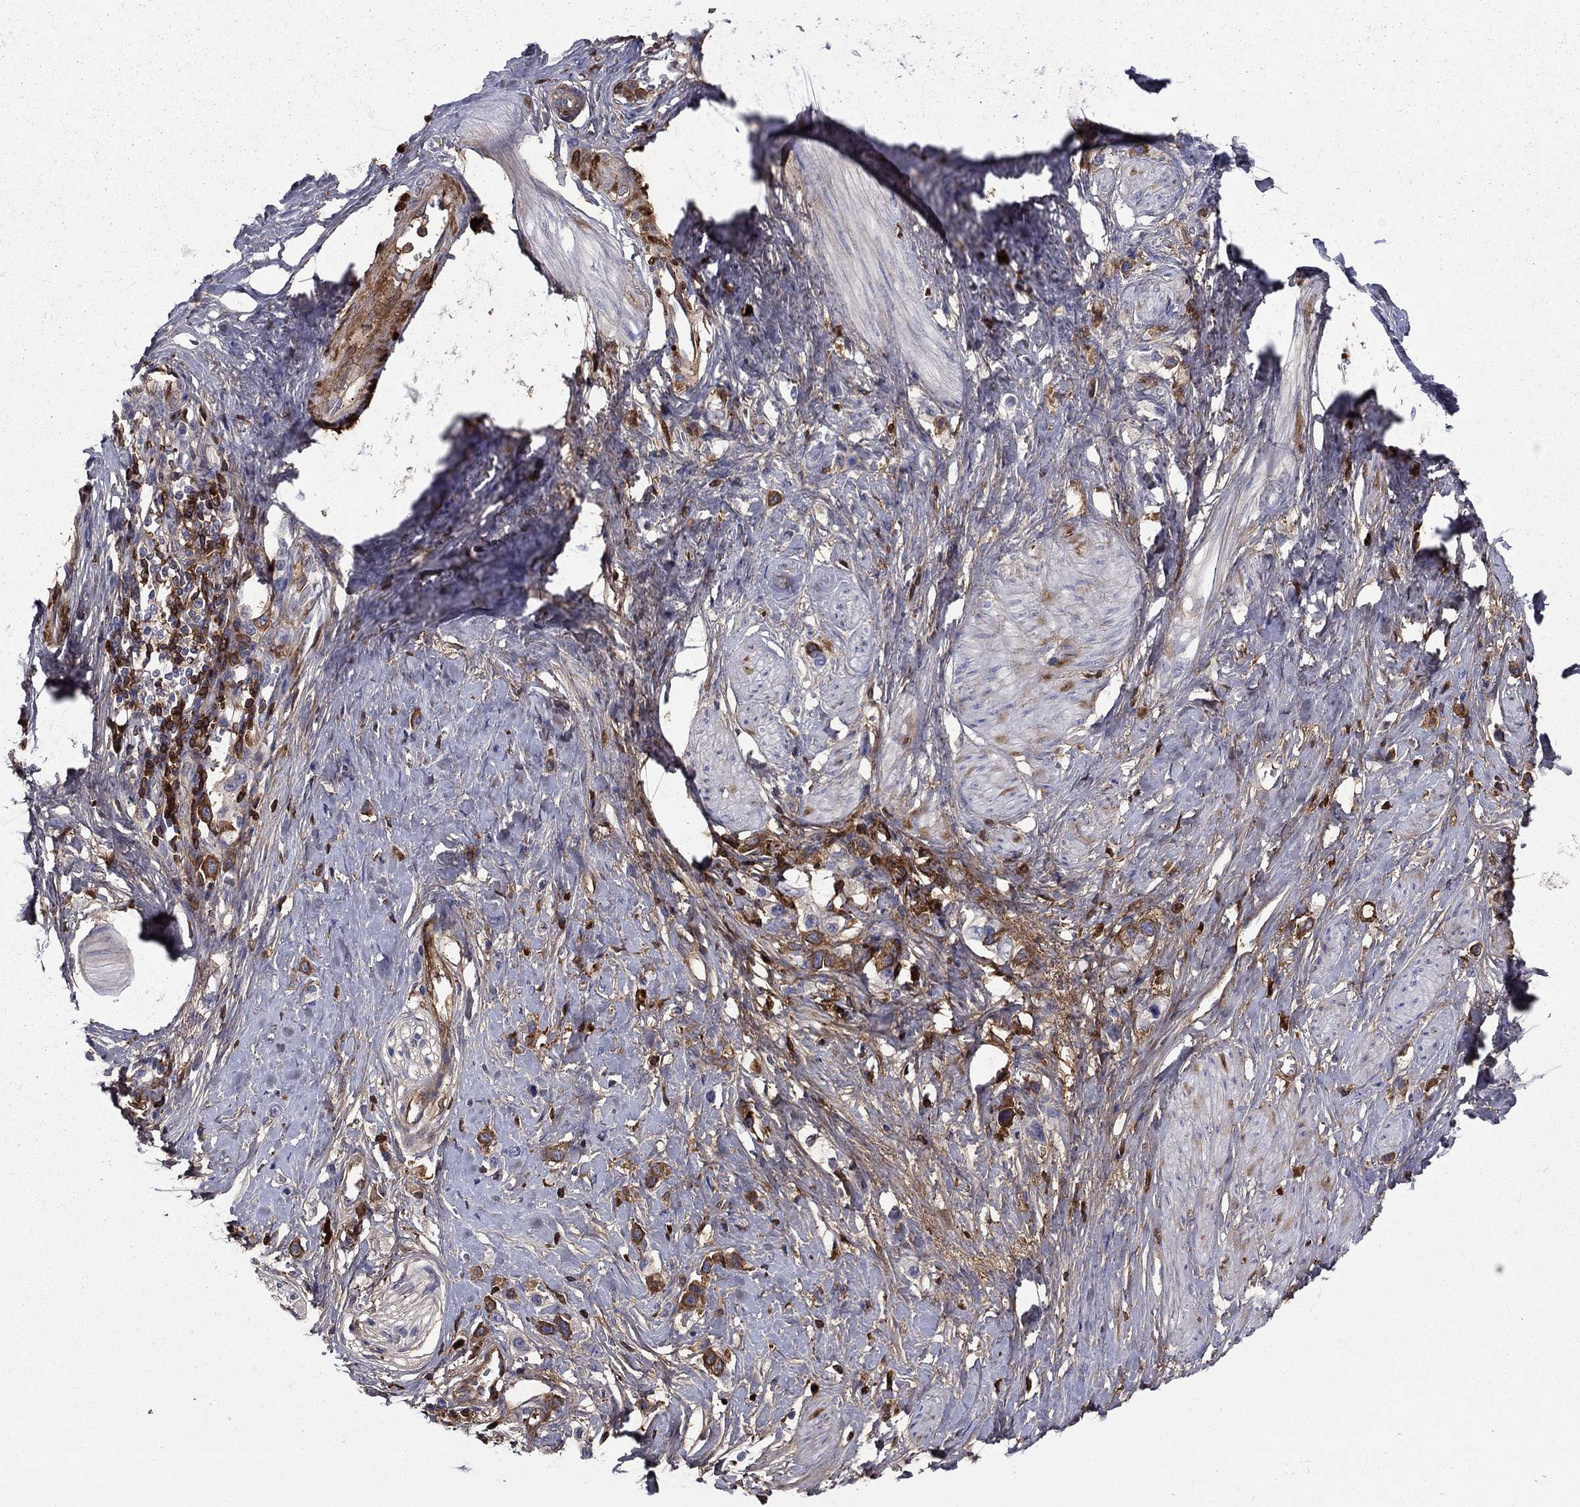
{"staining": {"intensity": "moderate", "quantity": "25%-75%", "location": "cytoplasmic/membranous"}, "tissue": "stomach cancer", "cell_type": "Tumor cells", "image_type": "cancer", "snomed": [{"axis": "morphology", "description": "Normal tissue, NOS"}, {"axis": "morphology", "description": "Adenocarcinoma, NOS"}, {"axis": "morphology", "description": "Adenocarcinoma, High grade"}, {"axis": "topography", "description": "Stomach, upper"}, {"axis": "topography", "description": "Stomach"}], "caption": "A high-resolution image shows IHC staining of stomach cancer, which demonstrates moderate cytoplasmic/membranous expression in approximately 25%-75% of tumor cells.", "gene": "HPX", "patient": {"sex": "female", "age": 65}}